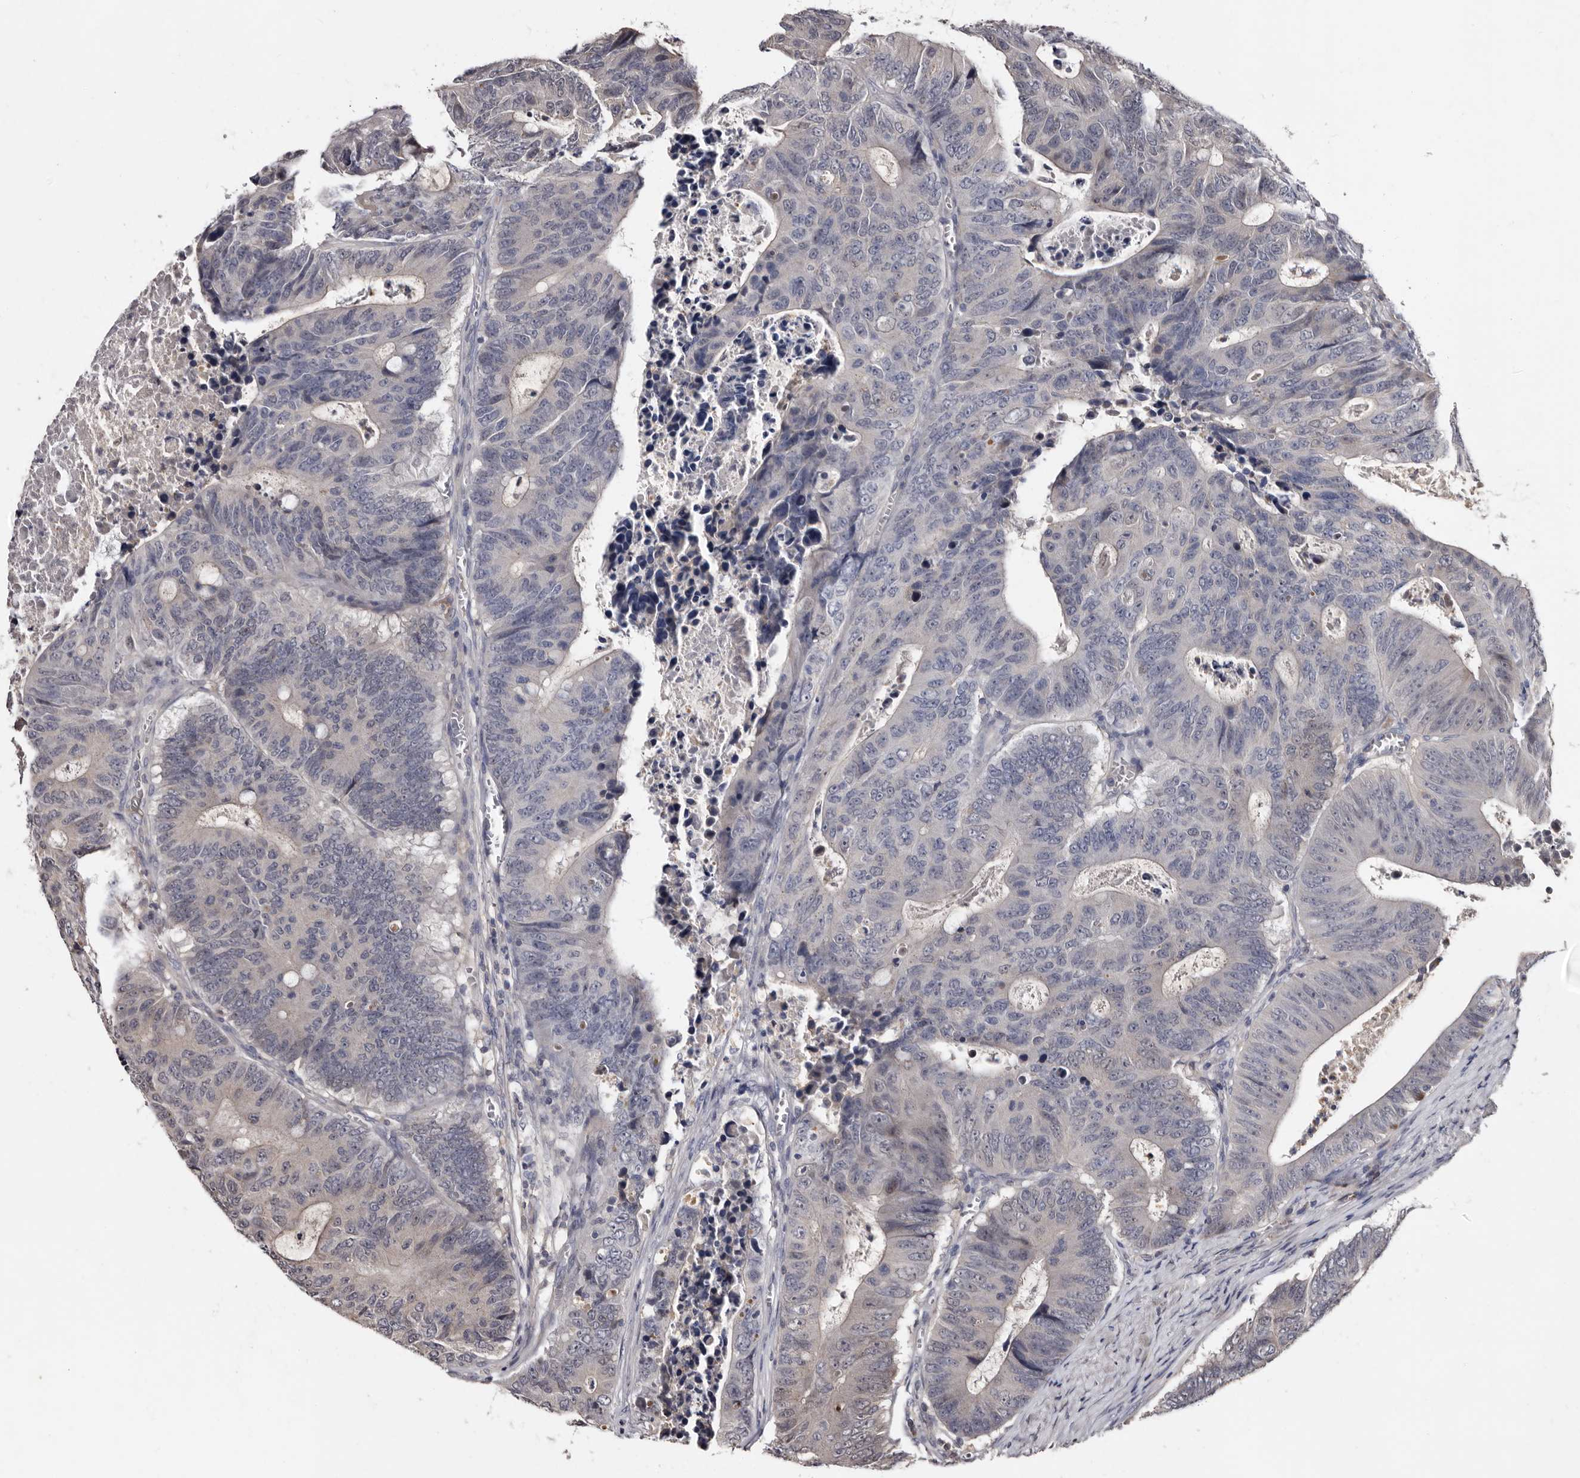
{"staining": {"intensity": "negative", "quantity": "none", "location": "none"}, "tissue": "colorectal cancer", "cell_type": "Tumor cells", "image_type": "cancer", "snomed": [{"axis": "morphology", "description": "Adenocarcinoma, NOS"}, {"axis": "topography", "description": "Colon"}], "caption": "Immunohistochemical staining of colorectal cancer displays no significant positivity in tumor cells. The staining was performed using DAB (3,3'-diaminobenzidine) to visualize the protein expression in brown, while the nuclei were stained in blue with hematoxylin (Magnification: 20x).", "gene": "DNPH1", "patient": {"sex": "male", "age": 87}}